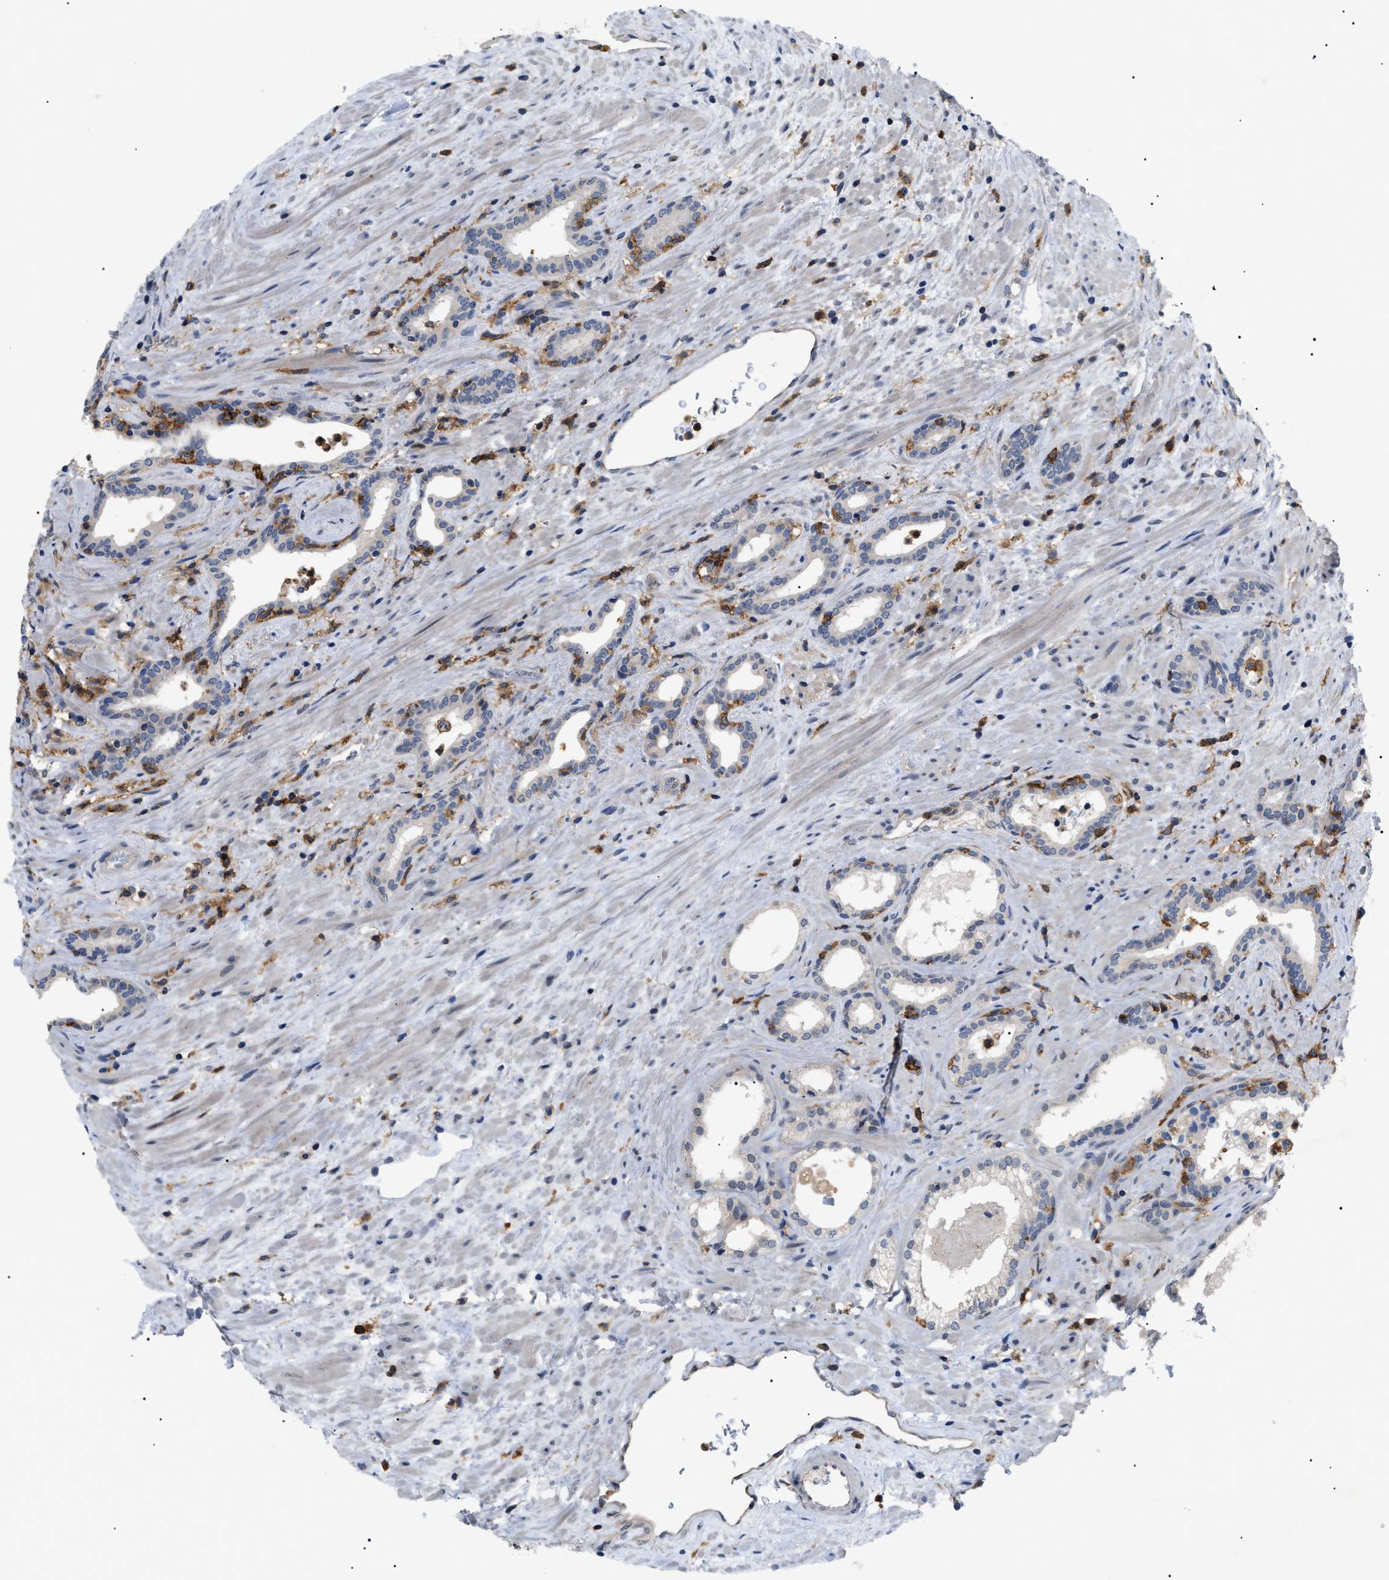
{"staining": {"intensity": "negative", "quantity": "none", "location": "none"}, "tissue": "prostate cancer", "cell_type": "Tumor cells", "image_type": "cancer", "snomed": [{"axis": "morphology", "description": "Adenocarcinoma, High grade"}, {"axis": "topography", "description": "Prostate"}], "caption": "Tumor cells show no significant protein expression in prostate adenocarcinoma (high-grade).", "gene": "CD300A", "patient": {"sex": "male", "age": 71}}